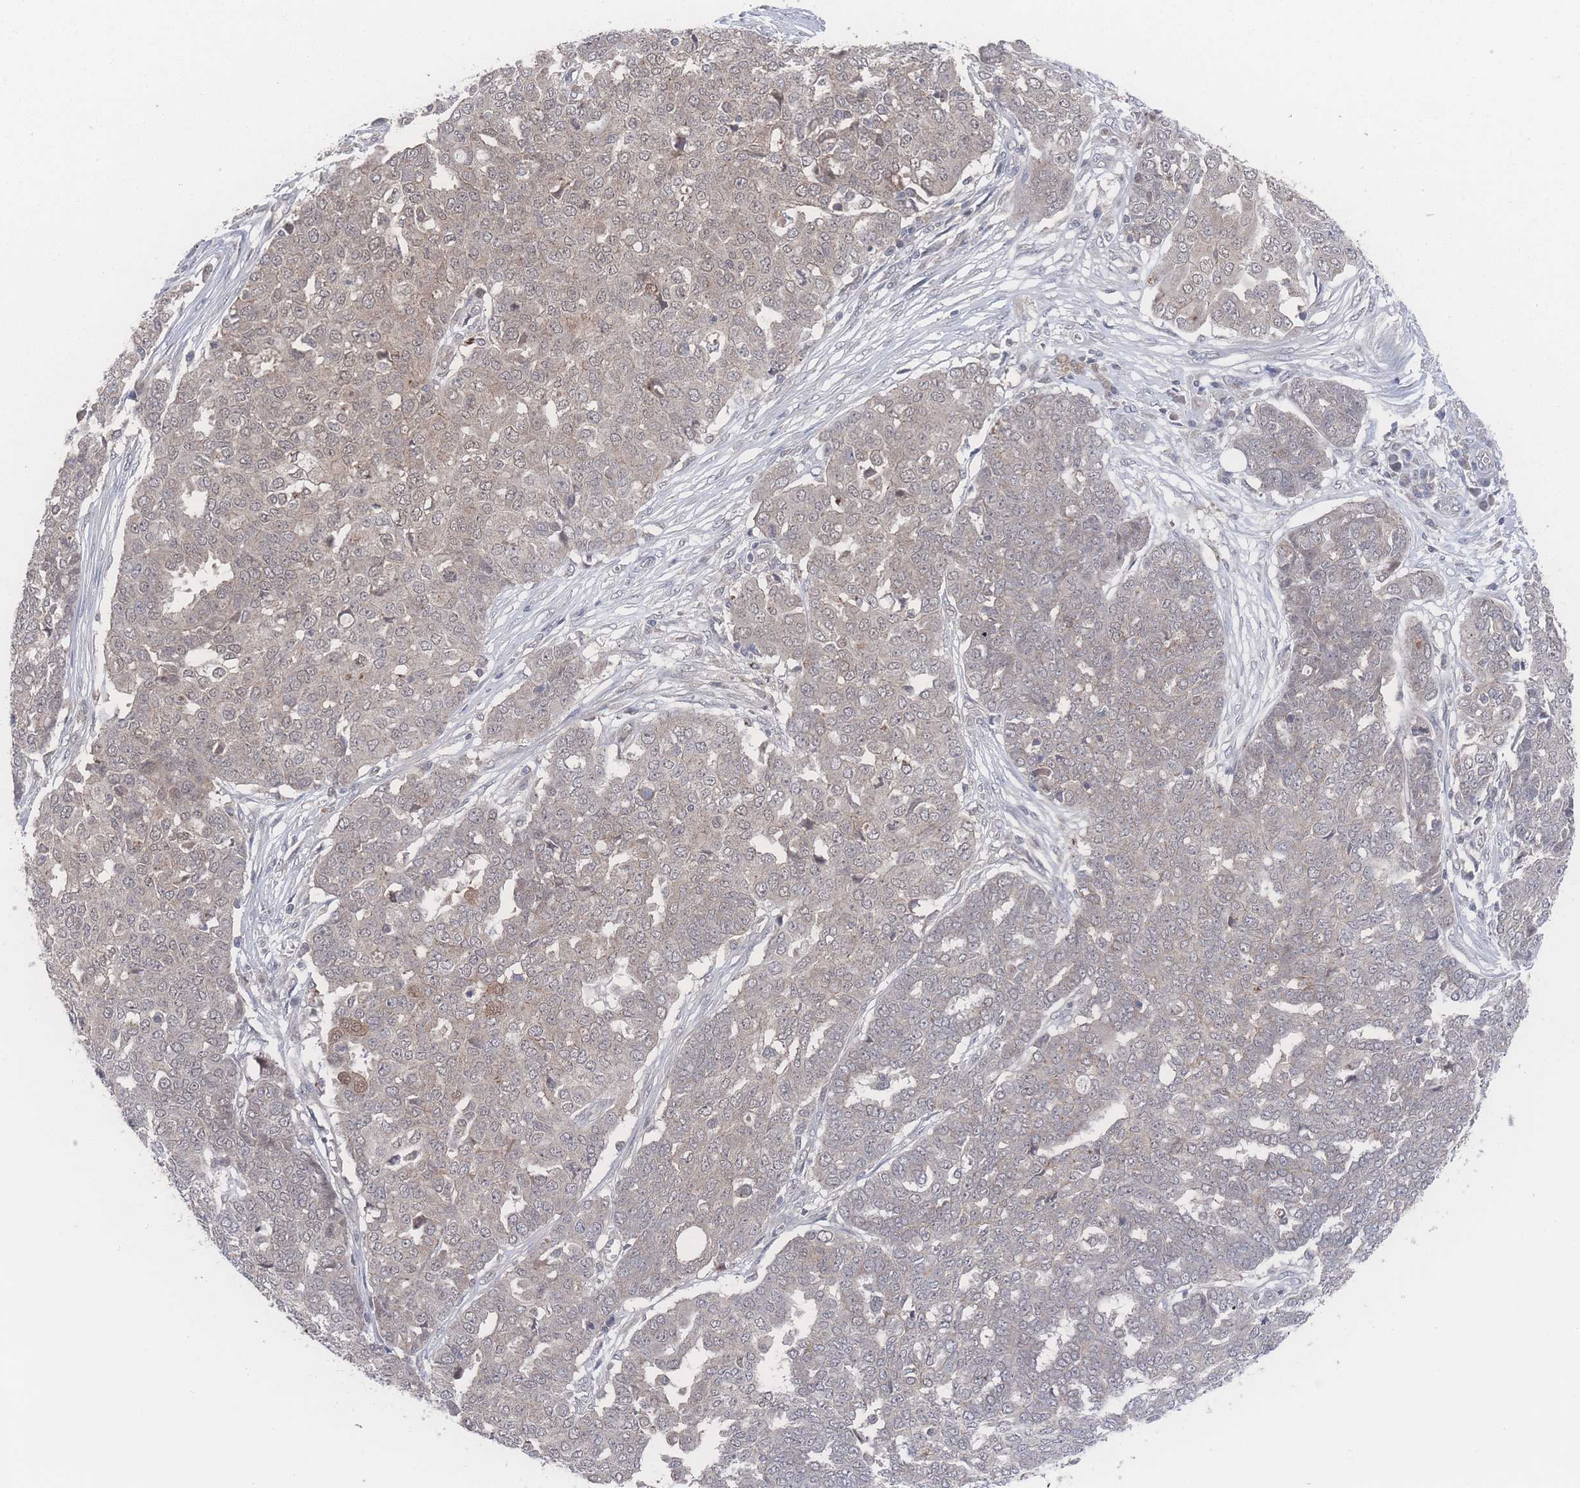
{"staining": {"intensity": "weak", "quantity": ">75%", "location": "cytoplasmic/membranous,nuclear"}, "tissue": "ovarian cancer", "cell_type": "Tumor cells", "image_type": "cancer", "snomed": [{"axis": "morphology", "description": "Cystadenocarcinoma, serous, NOS"}, {"axis": "topography", "description": "Soft tissue"}, {"axis": "topography", "description": "Ovary"}], "caption": "There is low levels of weak cytoplasmic/membranous and nuclear expression in tumor cells of serous cystadenocarcinoma (ovarian), as demonstrated by immunohistochemical staining (brown color).", "gene": "NBEAL1", "patient": {"sex": "female", "age": 57}}